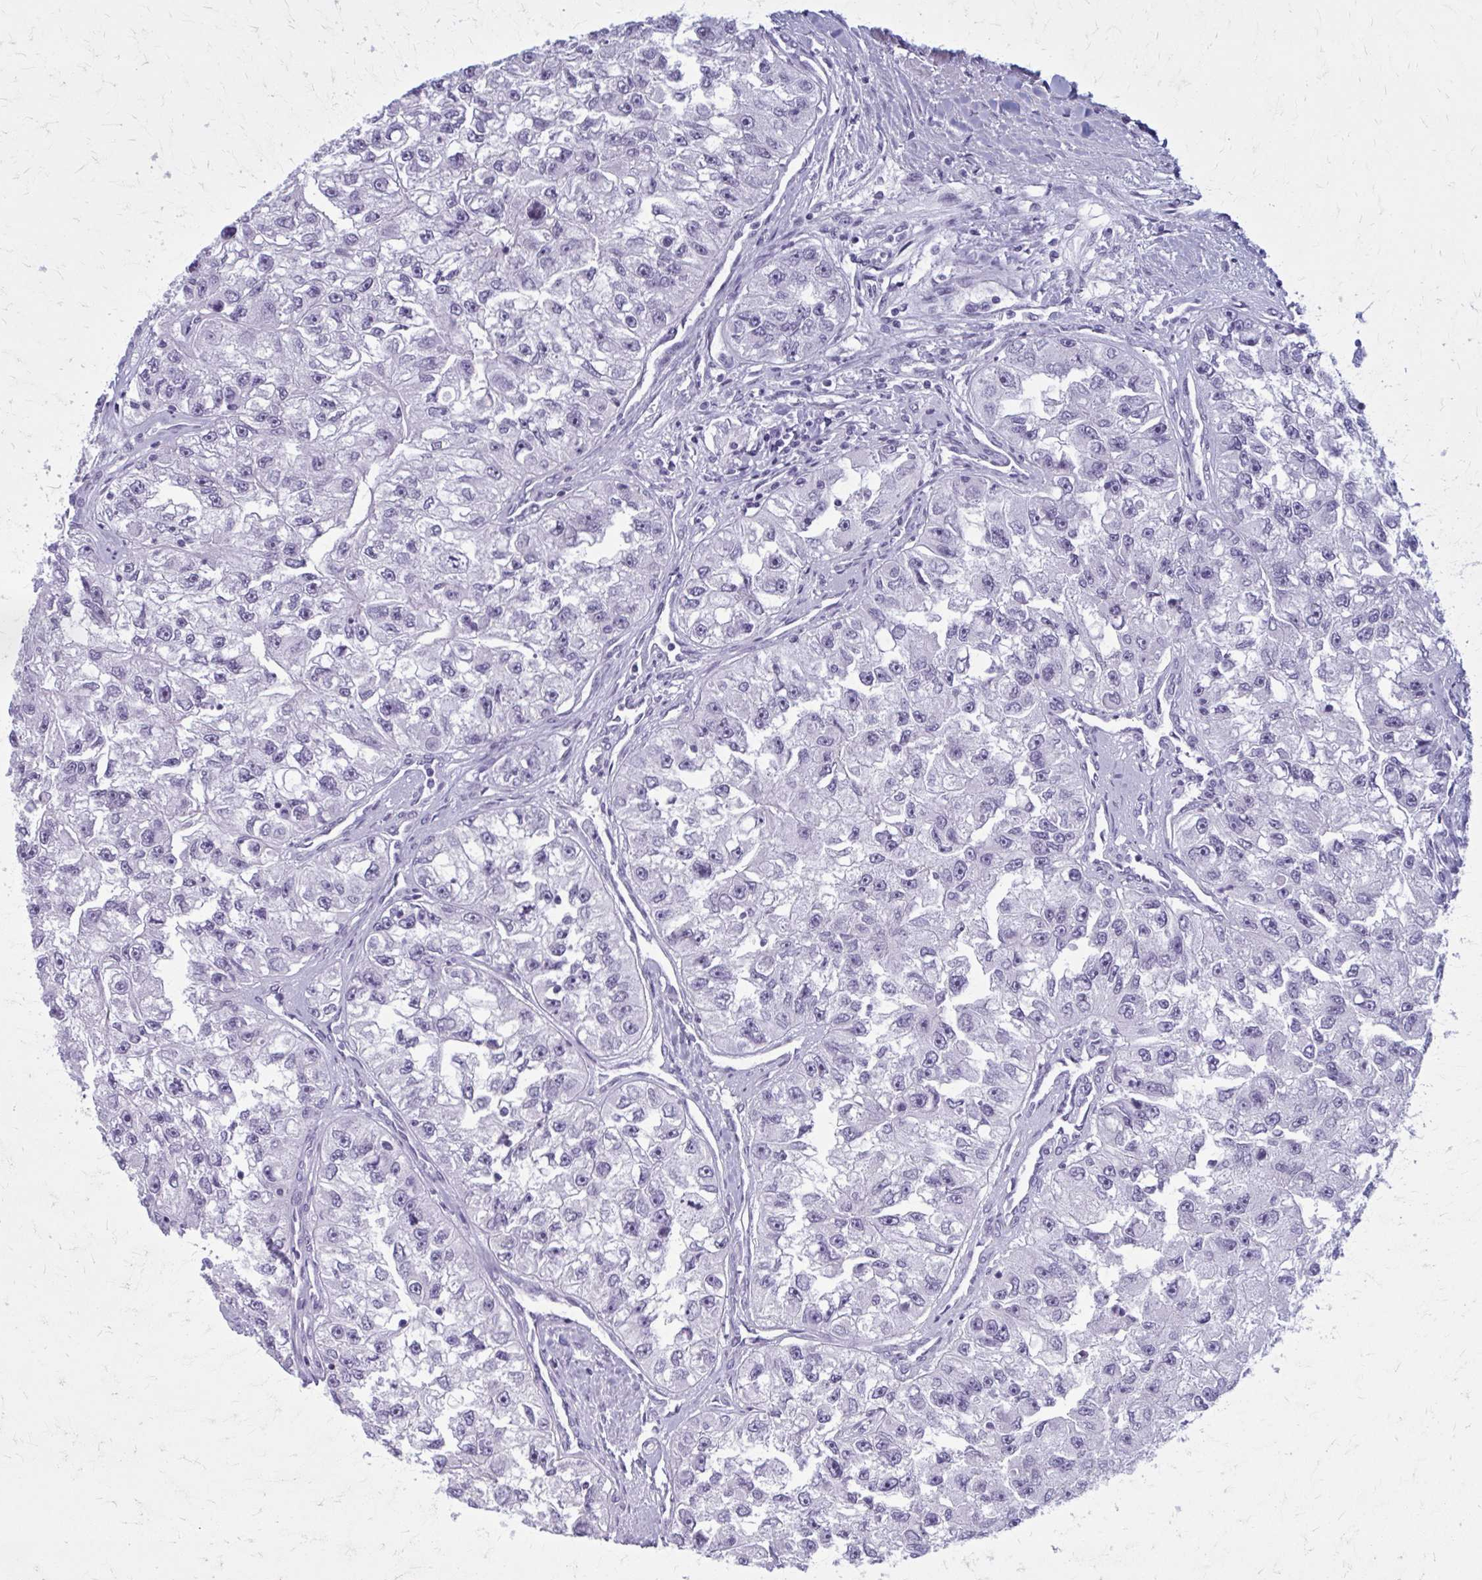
{"staining": {"intensity": "negative", "quantity": "none", "location": "none"}, "tissue": "renal cancer", "cell_type": "Tumor cells", "image_type": "cancer", "snomed": [{"axis": "morphology", "description": "Adenocarcinoma, NOS"}, {"axis": "topography", "description": "Kidney"}], "caption": "Histopathology image shows no protein staining in tumor cells of renal adenocarcinoma tissue.", "gene": "ZDHHC7", "patient": {"sex": "male", "age": 63}}